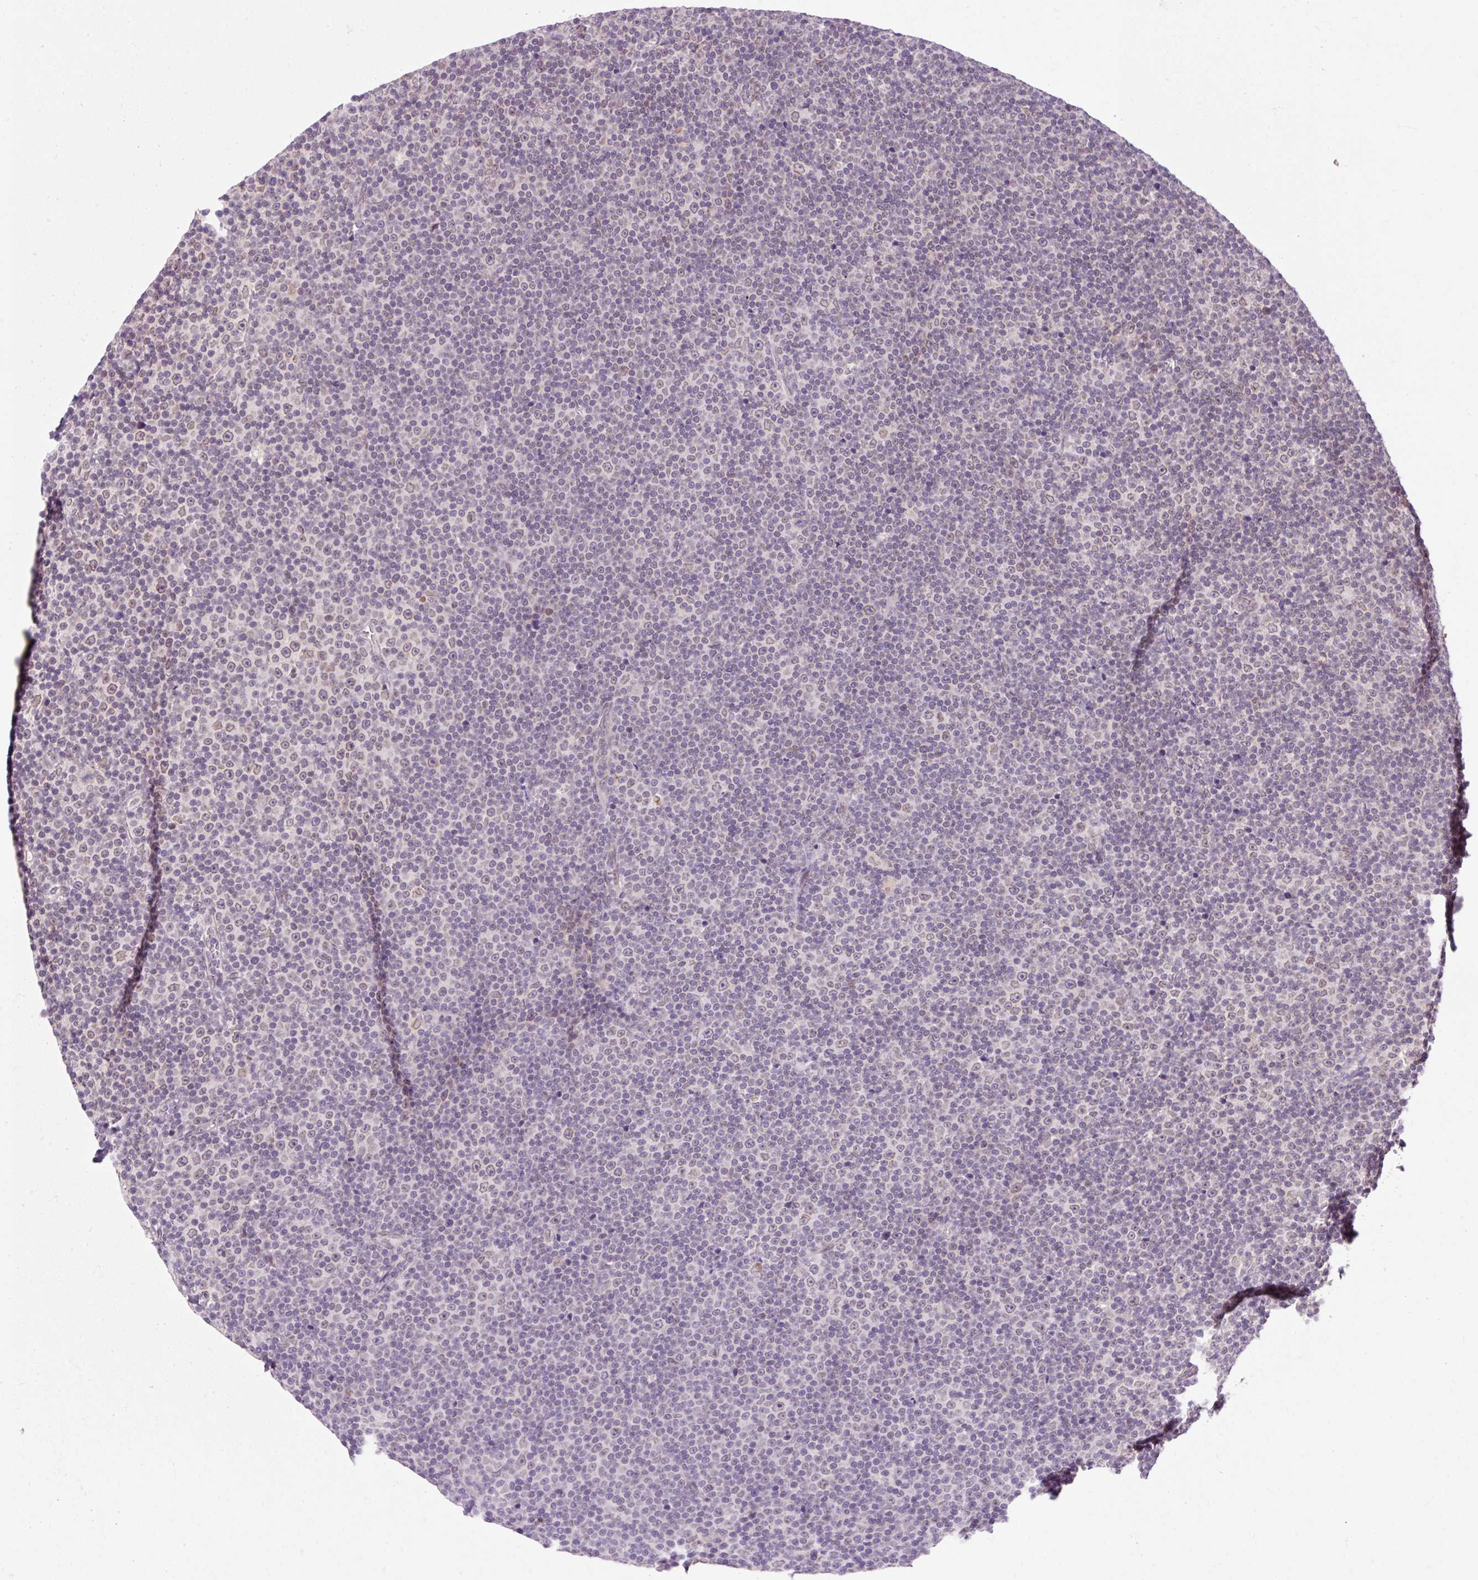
{"staining": {"intensity": "negative", "quantity": "none", "location": "none"}, "tissue": "lymphoma", "cell_type": "Tumor cells", "image_type": "cancer", "snomed": [{"axis": "morphology", "description": "Malignant lymphoma, non-Hodgkin's type, Low grade"}, {"axis": "topography", "description": "Lymph node"}], "caption": "Immunohistochemistry (IHC) image of neoplastic tissue: lymphoma stained with DAB (3,3'-diaminobenzidine) exhibits no significant protein positivity in tumor cells.", "gene": "ZNF610", "patient": {"sex": "female", "age": 67}}